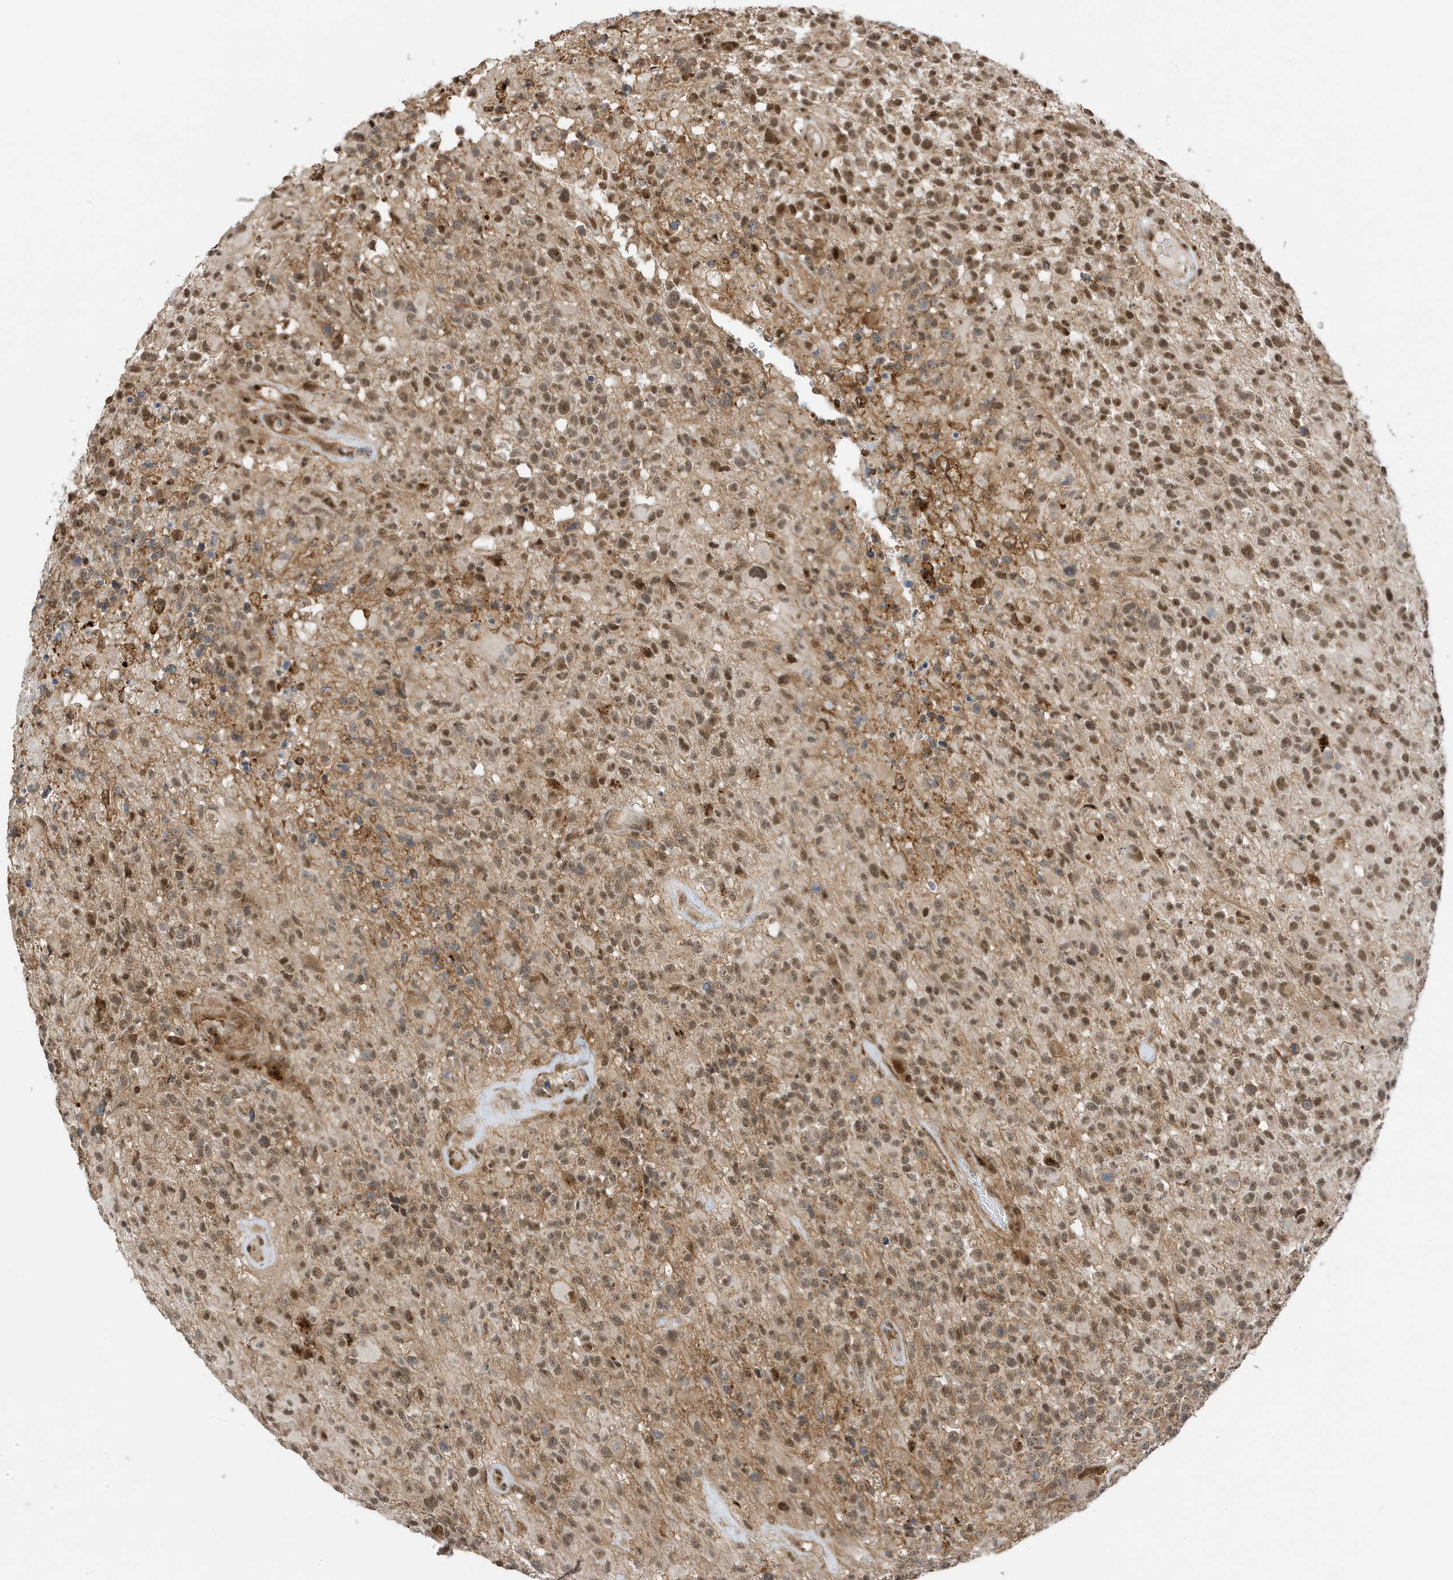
{"staining": {"intensity": "moderate", "quantity": ">75%", "location": "nuclear"}, "tissue": "glioma", "cell_type": "Tumor cells", "image_type": "cancer", "snomed": [{"axis": "morphology", "description": "Glioma, malignant, High grade"}, {"axis": "morphology", "description": "Glioblastoma, NOS"}, {"axis": "topography", "description": "Brain"}], "caption": "The photomicrograph shows immunohistochemical staining of glioma. There is moderate nuclear expression is appreciated in about >75% of tumor cells. (DAB (3,3'-diaminobenzidine) IHC with brightfield microscopy, high magnification).", "gene": "TATDN3", "patient": {"sex": "male", "age": 60}}